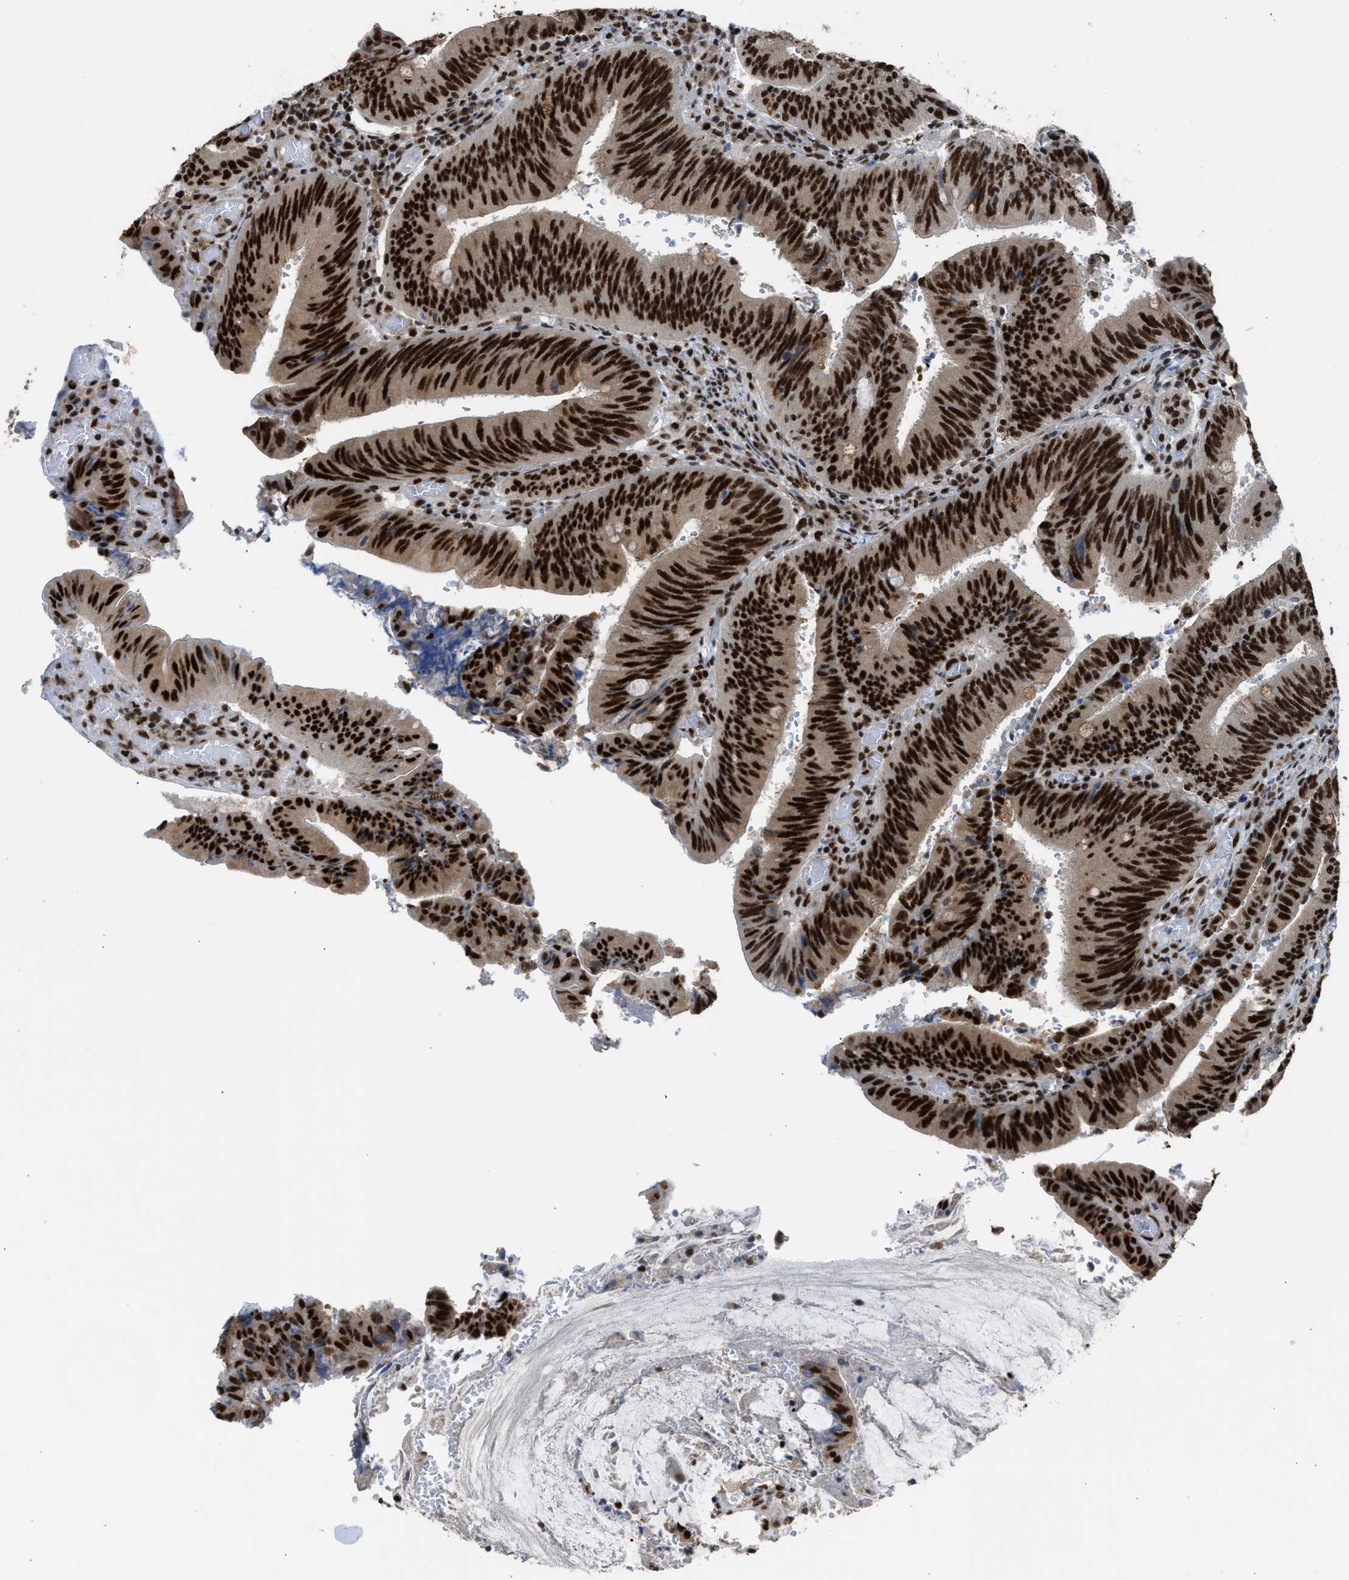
{"staining": {"intensity": "strong", "quantity": ">75%", "location": "nuclear"}, "tissue": "colorectal cancer", "cell_type": "Tumor cells", "image_type": "cancer", "snomed": [{"axis": "morphology", "description": "Normal tissue, NOS"}, {"axis": "morphology", "description": "Adenocarcinoma, NOS"}, {"axis": "topography", "description": "Rectum"}], "caption": "Protein expression analysis of human colorectal cancer (adenocarcinoma) reveals strong nuclear expression in about >75% of tumor cells. The protein is stained brown, and the nuclei are stained in blue (DAB (3,3'-diaminobenzidine) IHC with brightfield microscopy, high magnification).", "gene": "SCAF4", "patient": {"sex": "female", "age": 66}}